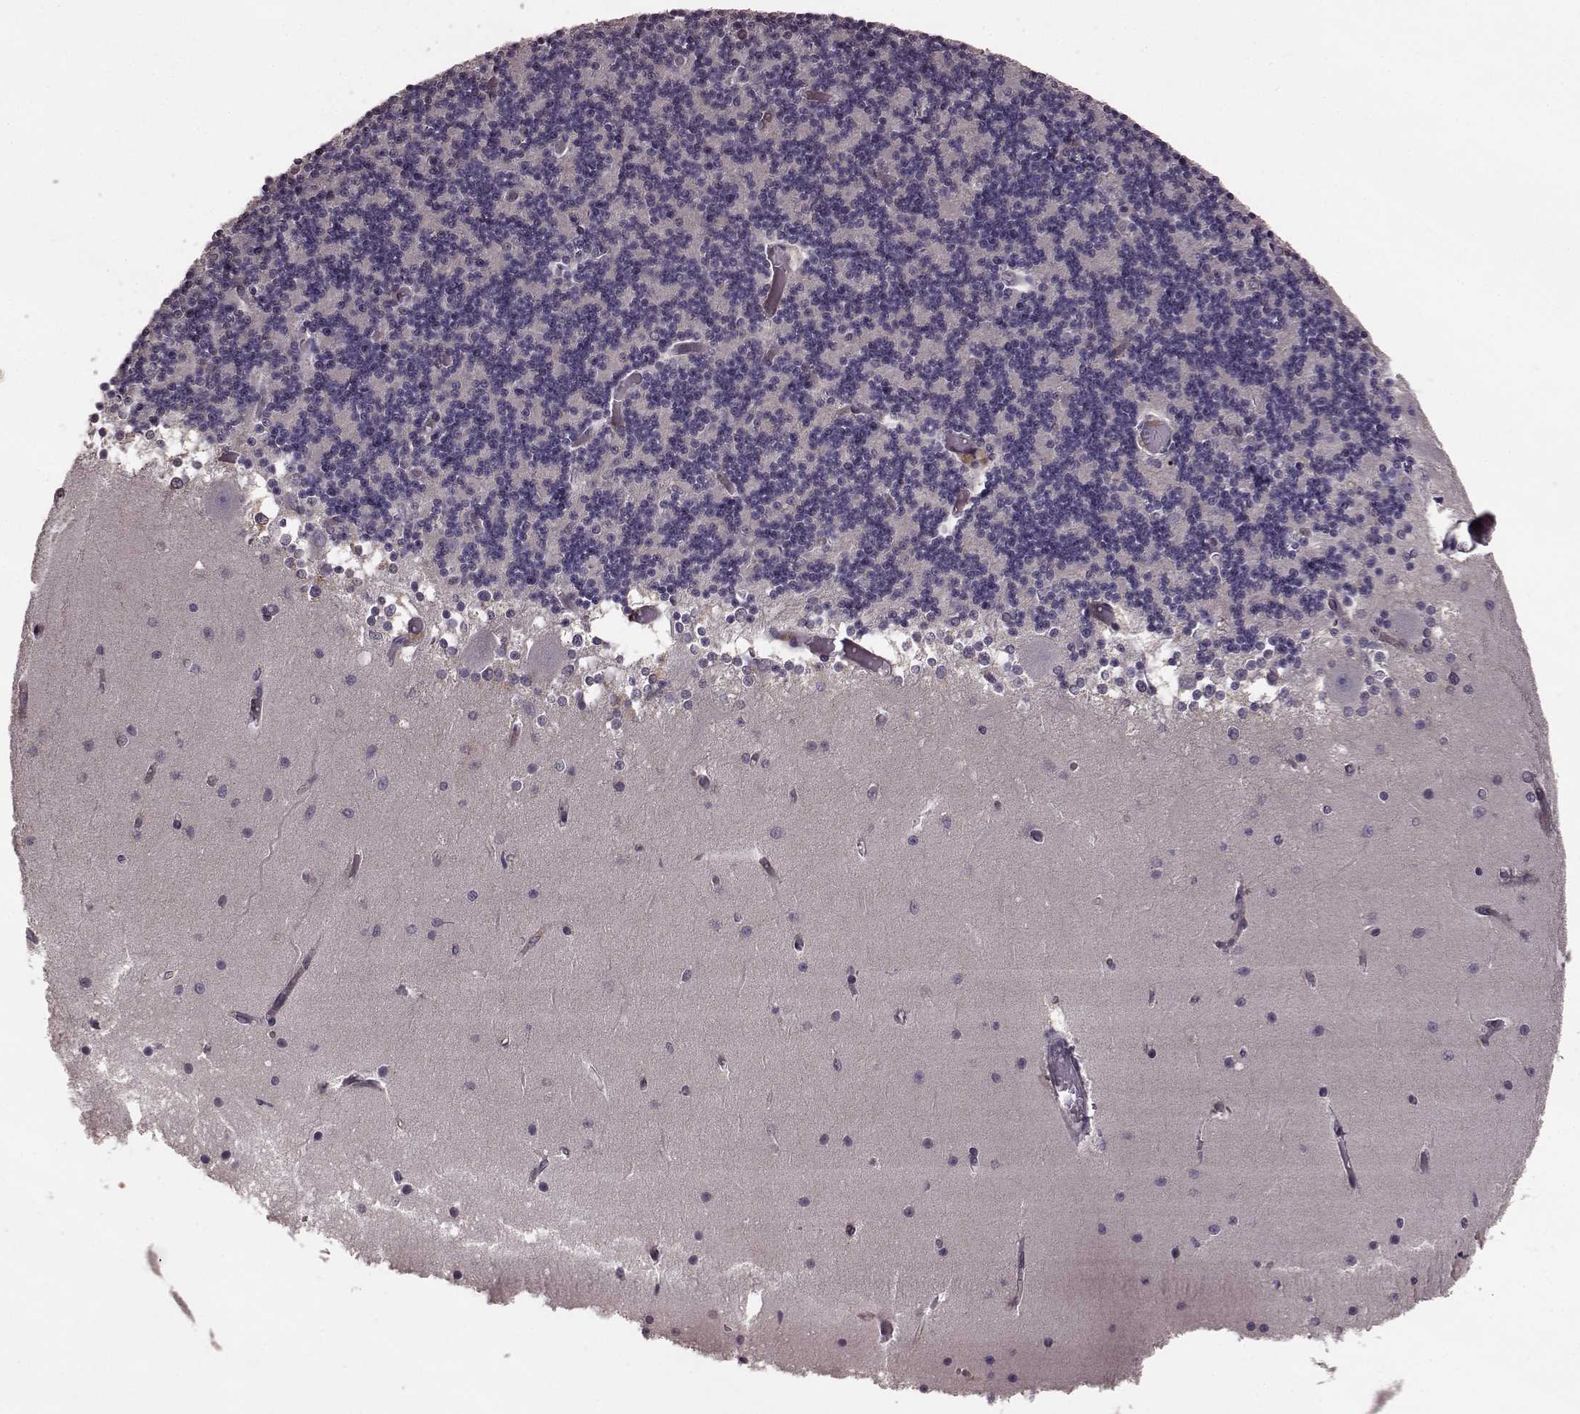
{"staining": {"intensity": "negative", "quantity": "none", "location": "none"}, "tissue": "cerebellum", "cell_type": "Cells in granular layer", "image_type": "normal", "snomed": [{"axis": "morphology", "description": "Normal tissue, NOS"}, {"axis": "topography", "description": "Cerebellum"}], "caption": "DAB immunohistochemical staining of normal human cerebellum demonstrates no significant positivity in cells in granular layer. The staining was performed using DAB (3,3'-diaminobenzidine) to visualize the protein expression in brown, while the nuclei were stained in blue with hematoxylin (Magnification: 20x).", "gene": "SLC52A3", "patient": {"sex": "female", "age": 28}}